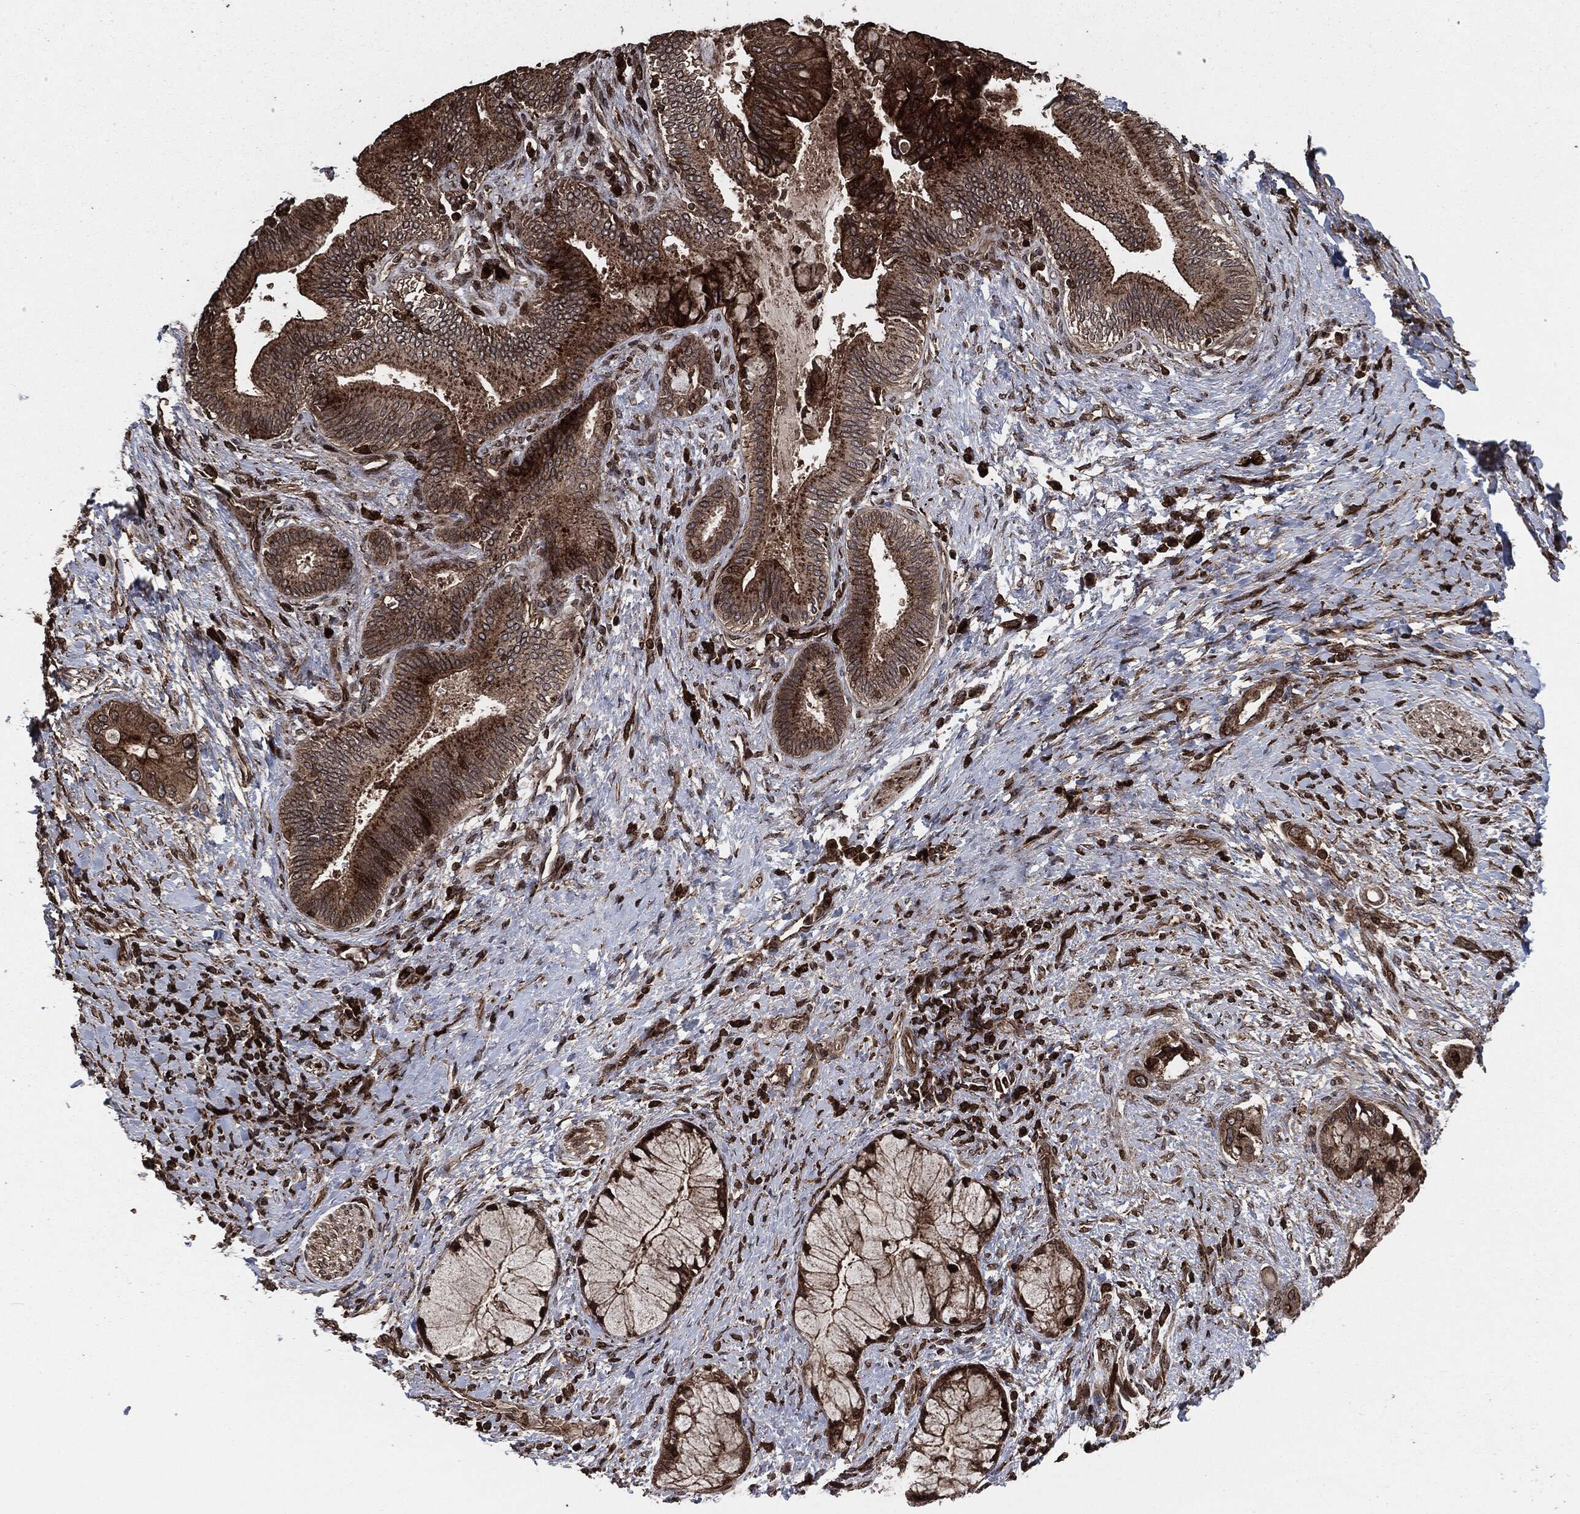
{"staining": {"intensity": "moderate", "quantity": ">75%", "location": "cytoplasmic/membranous"}, "tissue": "liver cancer", "cell_type": "Tumor cells", "image_type": "cancer", "snomed": [{"axis": "morphology", "description": "Normal tissue, NOS"}, {"axis": "morphology", "description": "Cholangiocarcinoma"}, {"axis": "topography", "description": "Liver"}, {"axis": "topography", "description": "Peripheral nerve tissue"}], "caption": "A brown stain highlights moderate cytoplasmic/membranous positivity of a protein in human cholangiocarcinoma (liver) tumor cells.", "gene": "IFIT1", "patient": {"sex": "male", "age": 50}}